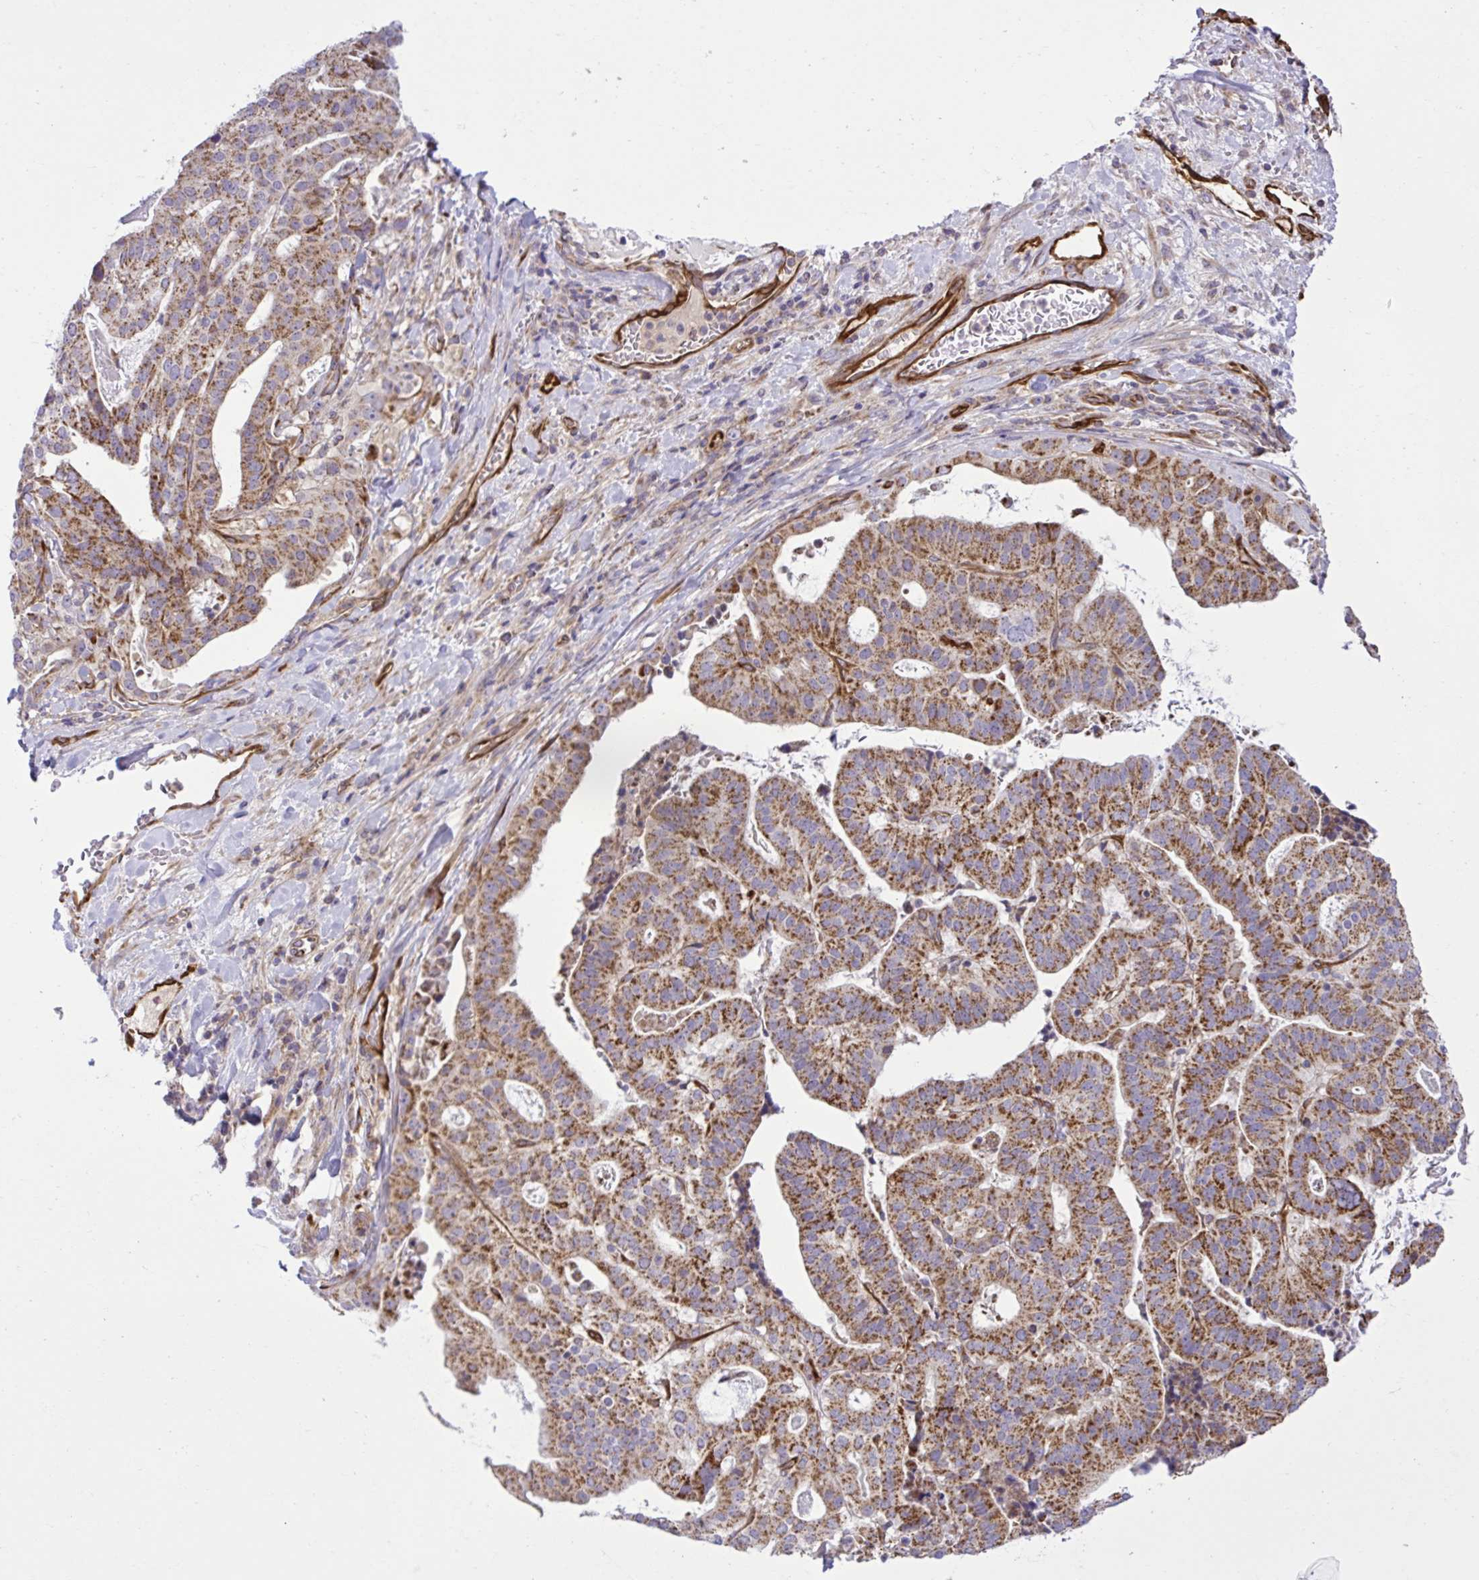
{"staining": {"intensity": "strong", "quantity": ">75%", "location": "cytoplasmic/membranous"}, "tissue": "stomach cancer", "cell_type": "Tumor cells", "image_type": "cancer", "snomed": [{"axis": "morphology", "description": "Adenocarcinoma, NOS"}, {"axis": "topography", "description": "Stomach"}], "caption": "Strong cytoplasmic/membranous positivity is seen in approximately >75% of tumor cells in stomach cancer.", "gene": "LIMS1", "patient": {"sex": "male", "age": 48}}